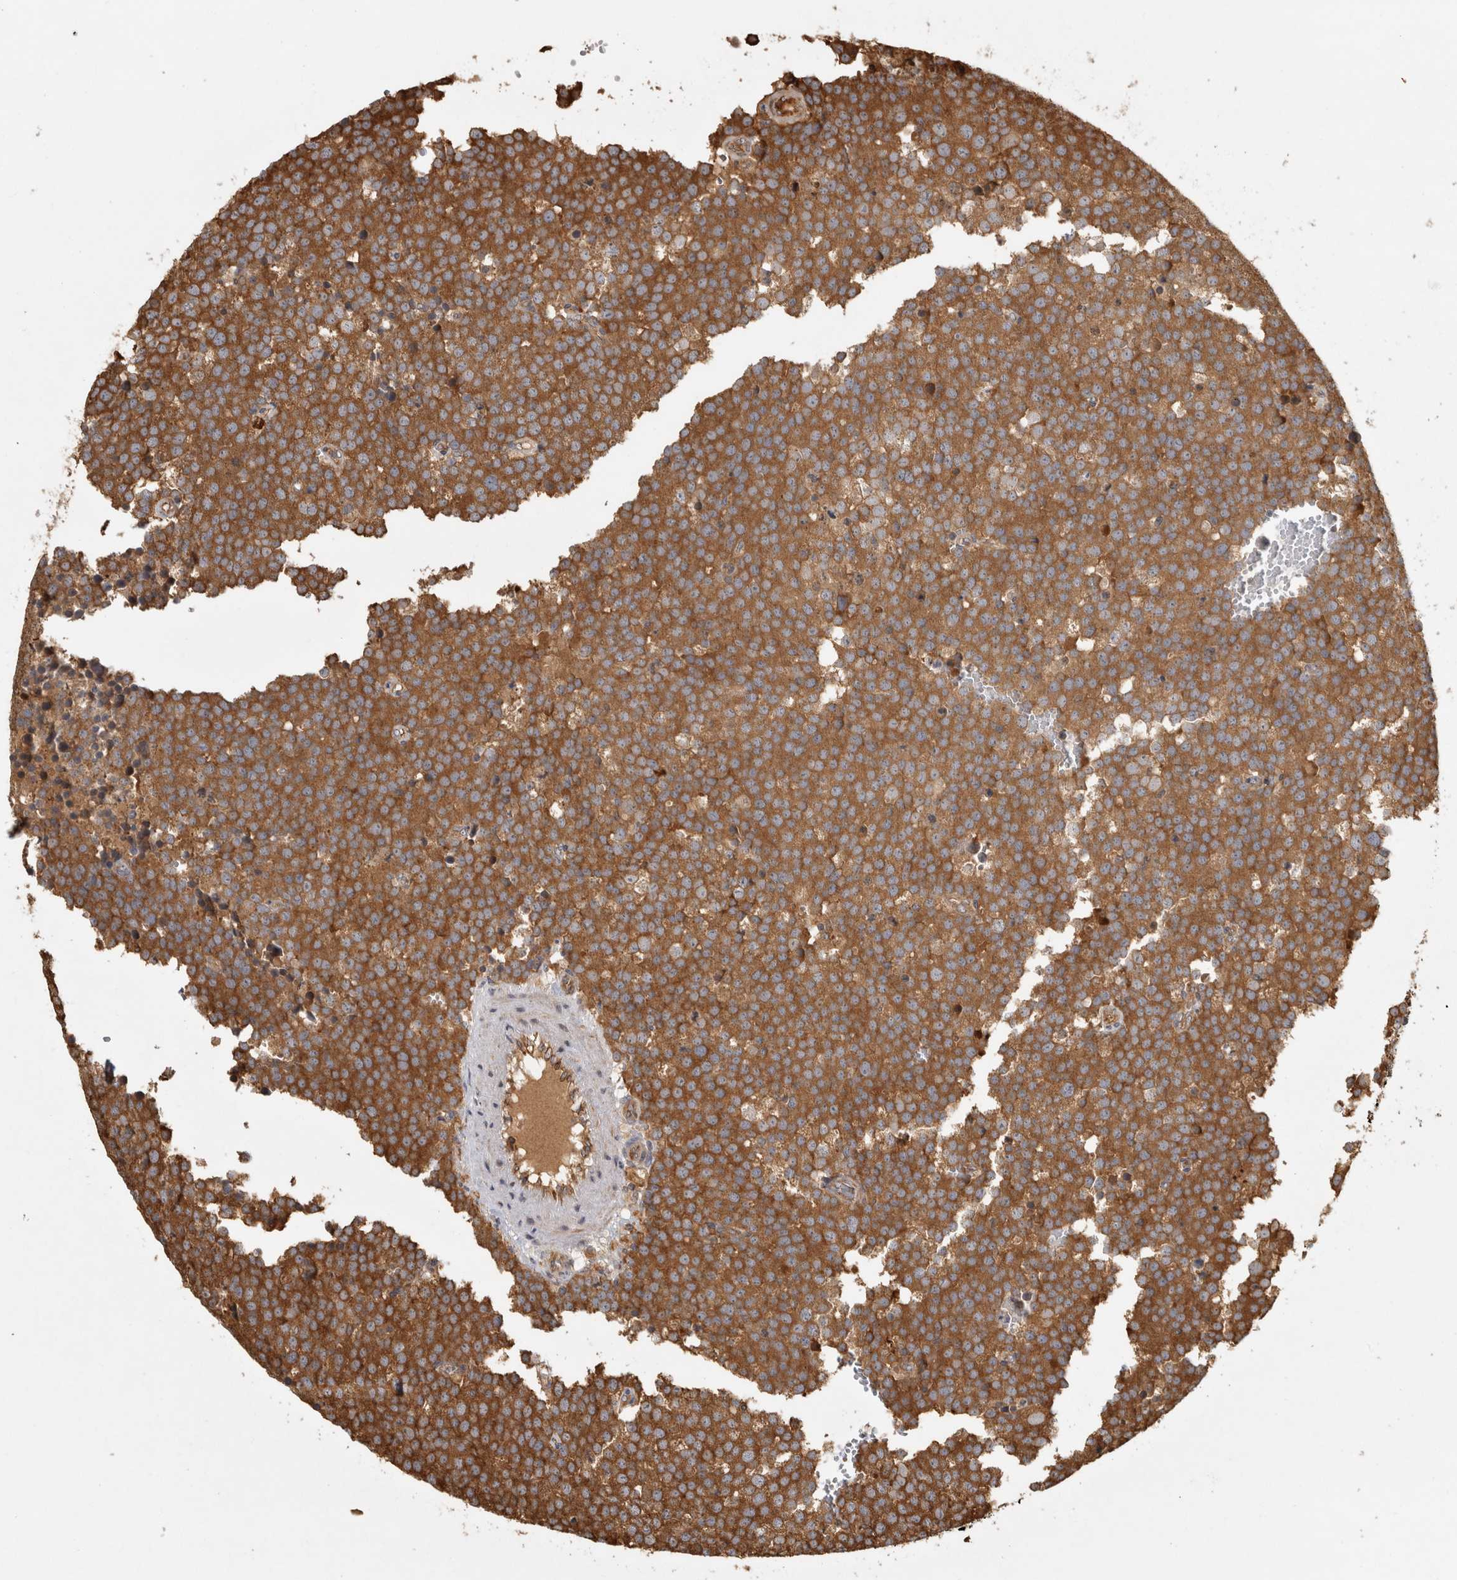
{"staining": {"intensity": "moderate", "quantity": ">75%", "location": "cytoplasmic/membranous"}, "tissue": "testis cancer", "cell_type": "Tumor cells", "image_type": "cancer", "snomed": [{"axis": "morphology", "description": "Seminoma, NOS"}, {"axis": "topography", "description": "Testis"}], "caption": "An immunohistochemistry (IHC) photomicrograph of tumor tissue is shown. Protein staining in brown highlights moderate cytoplasmic/membranous positivity in testis seminoma within tumor cells. (Brightfield microscopy of DAB IHC at high magnification).", "gene": "CAMSAP2", "patient": {"sex": "male", "age": 71}}